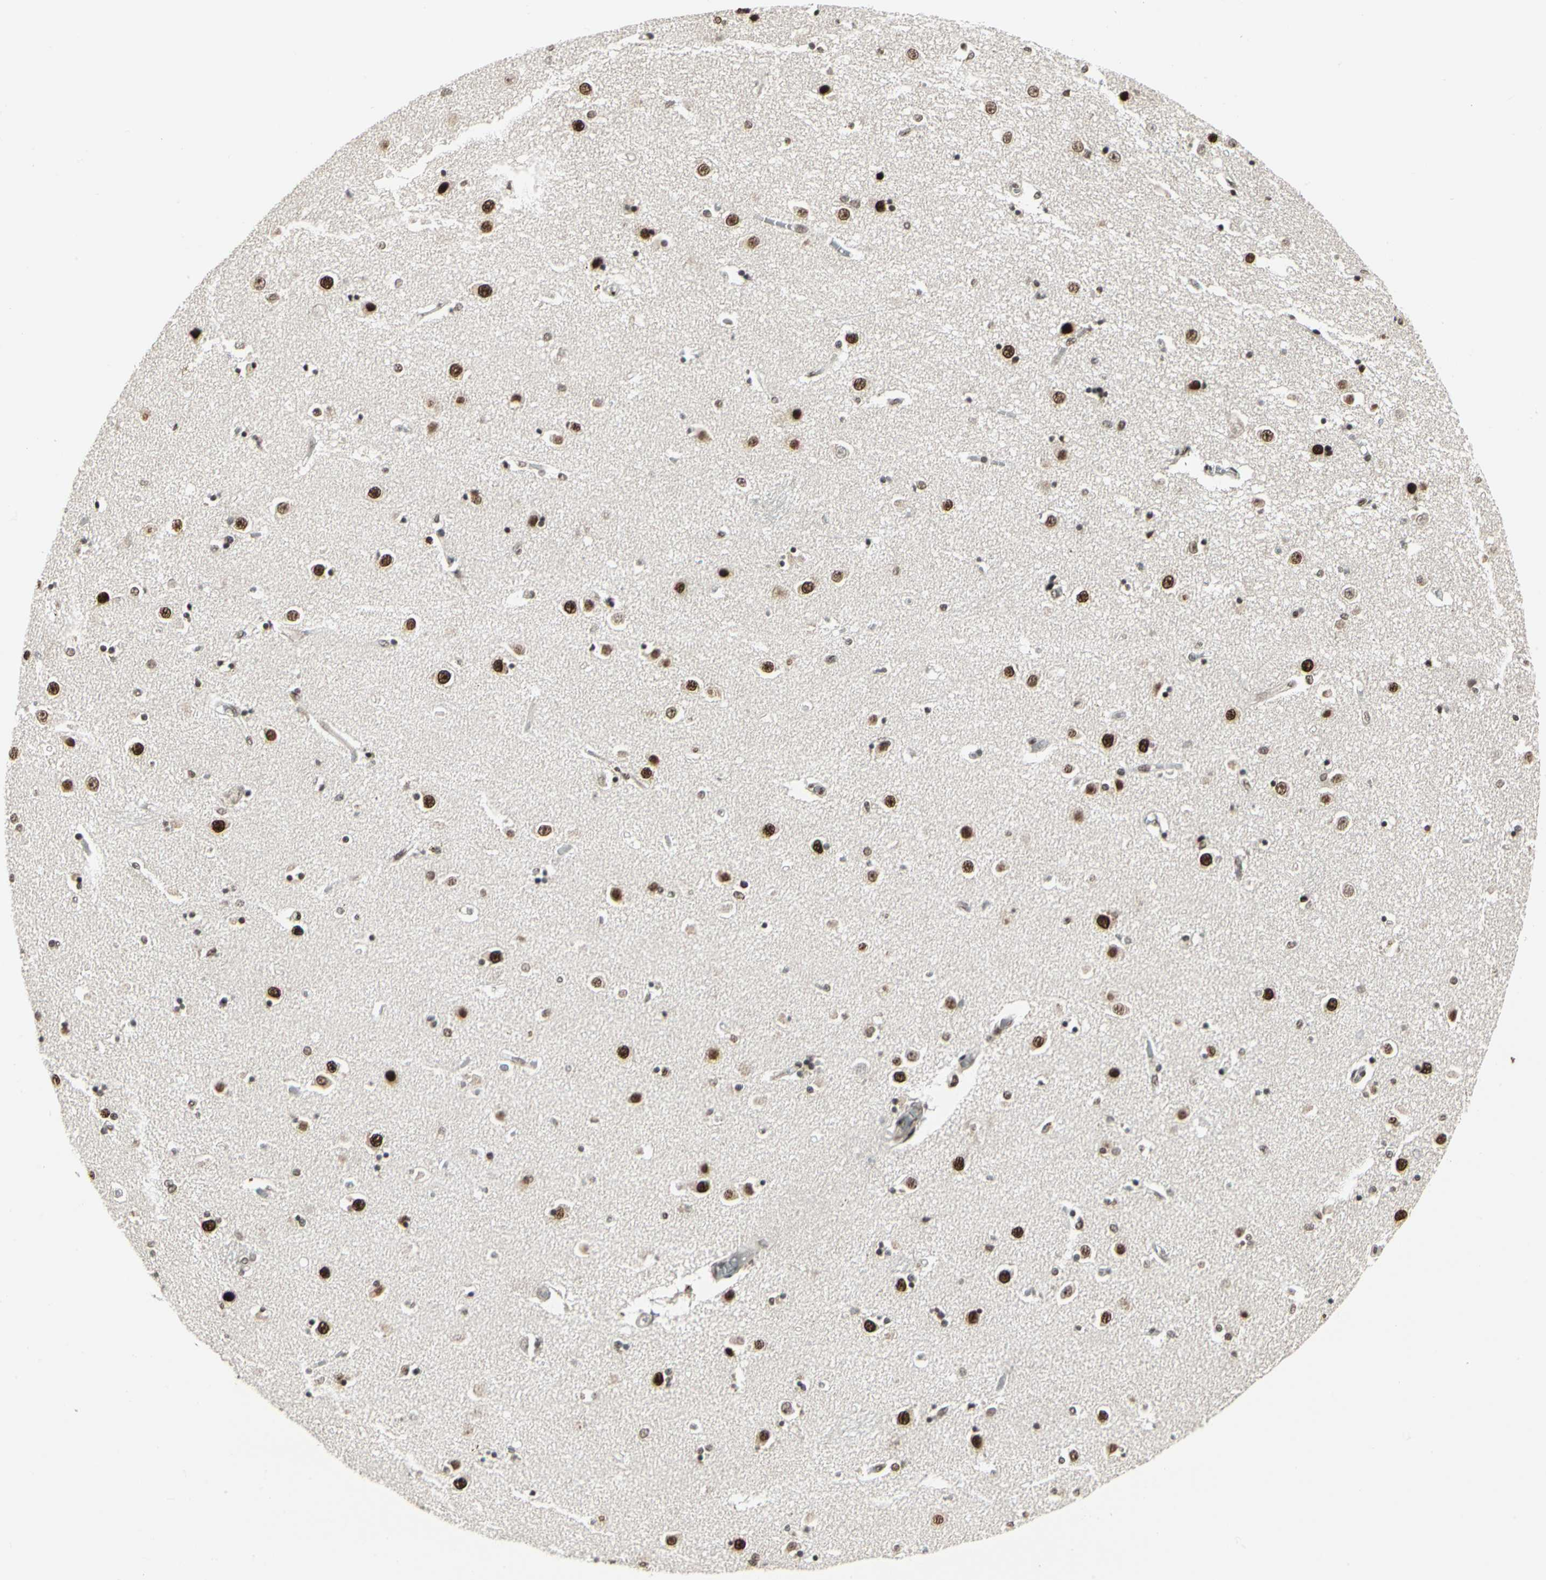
{"staining": {"intensity": "strong", "quantity": ">75%", "location": "nuclear"}, "tissue": "caudate", "cell_type": "Glial cells", "image_type": "normal", "snomed": [{"axis": "morphology", "description": "Normal tissue, NOS"}, {"axis": "topography", "description": "Lateral ventricle wall"}], "caption": "Human caudate stained for a protein (brown) displays strong nuclear positive staining in about >75% of glial cells.", "gene": "HMG20A", "patient": {"sex": "female", "age": 54}}